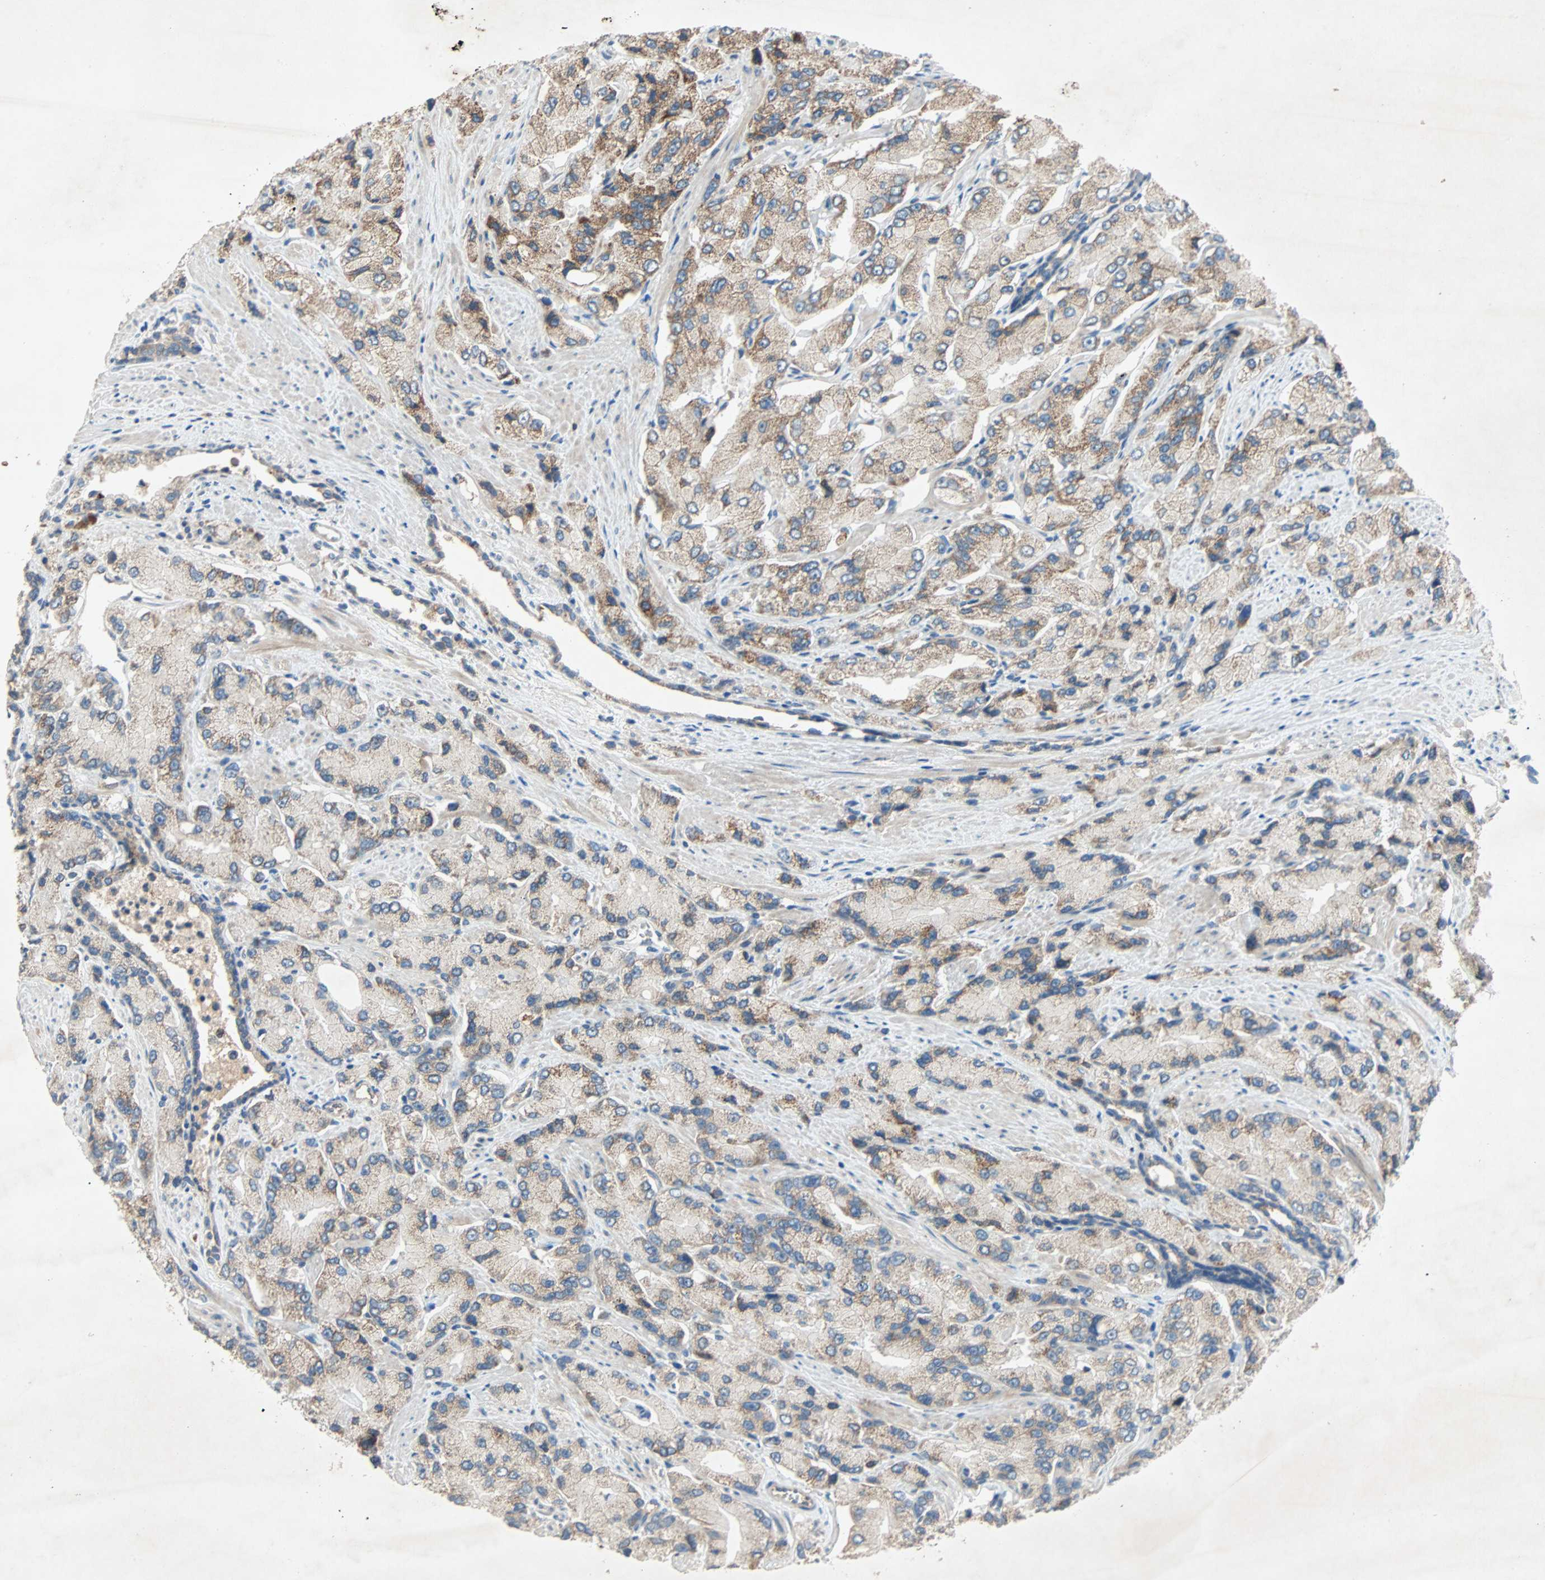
{"staining": {"intensity": "moderate", "quantity": "25%-75%", "location": "cytoplasmic/membranous"}, "tissue": "prostate cancer", "cell_type": "Tumor cells", "image_type": "cancer", "snomed": [{"axis": "morphology", "description": "Adenocarcinoma, High grade"}, {"axis": "topography", "description": "Prostate"}], "caption": "The immunohistochemical stain highlights moderate cytoplasmic/membranous expression in tumor cells of adenocarcinoma (high-grade) (prostate) tissue.", "gene": "XYLT1", "patient": {"sex": "male", "age": 58}}